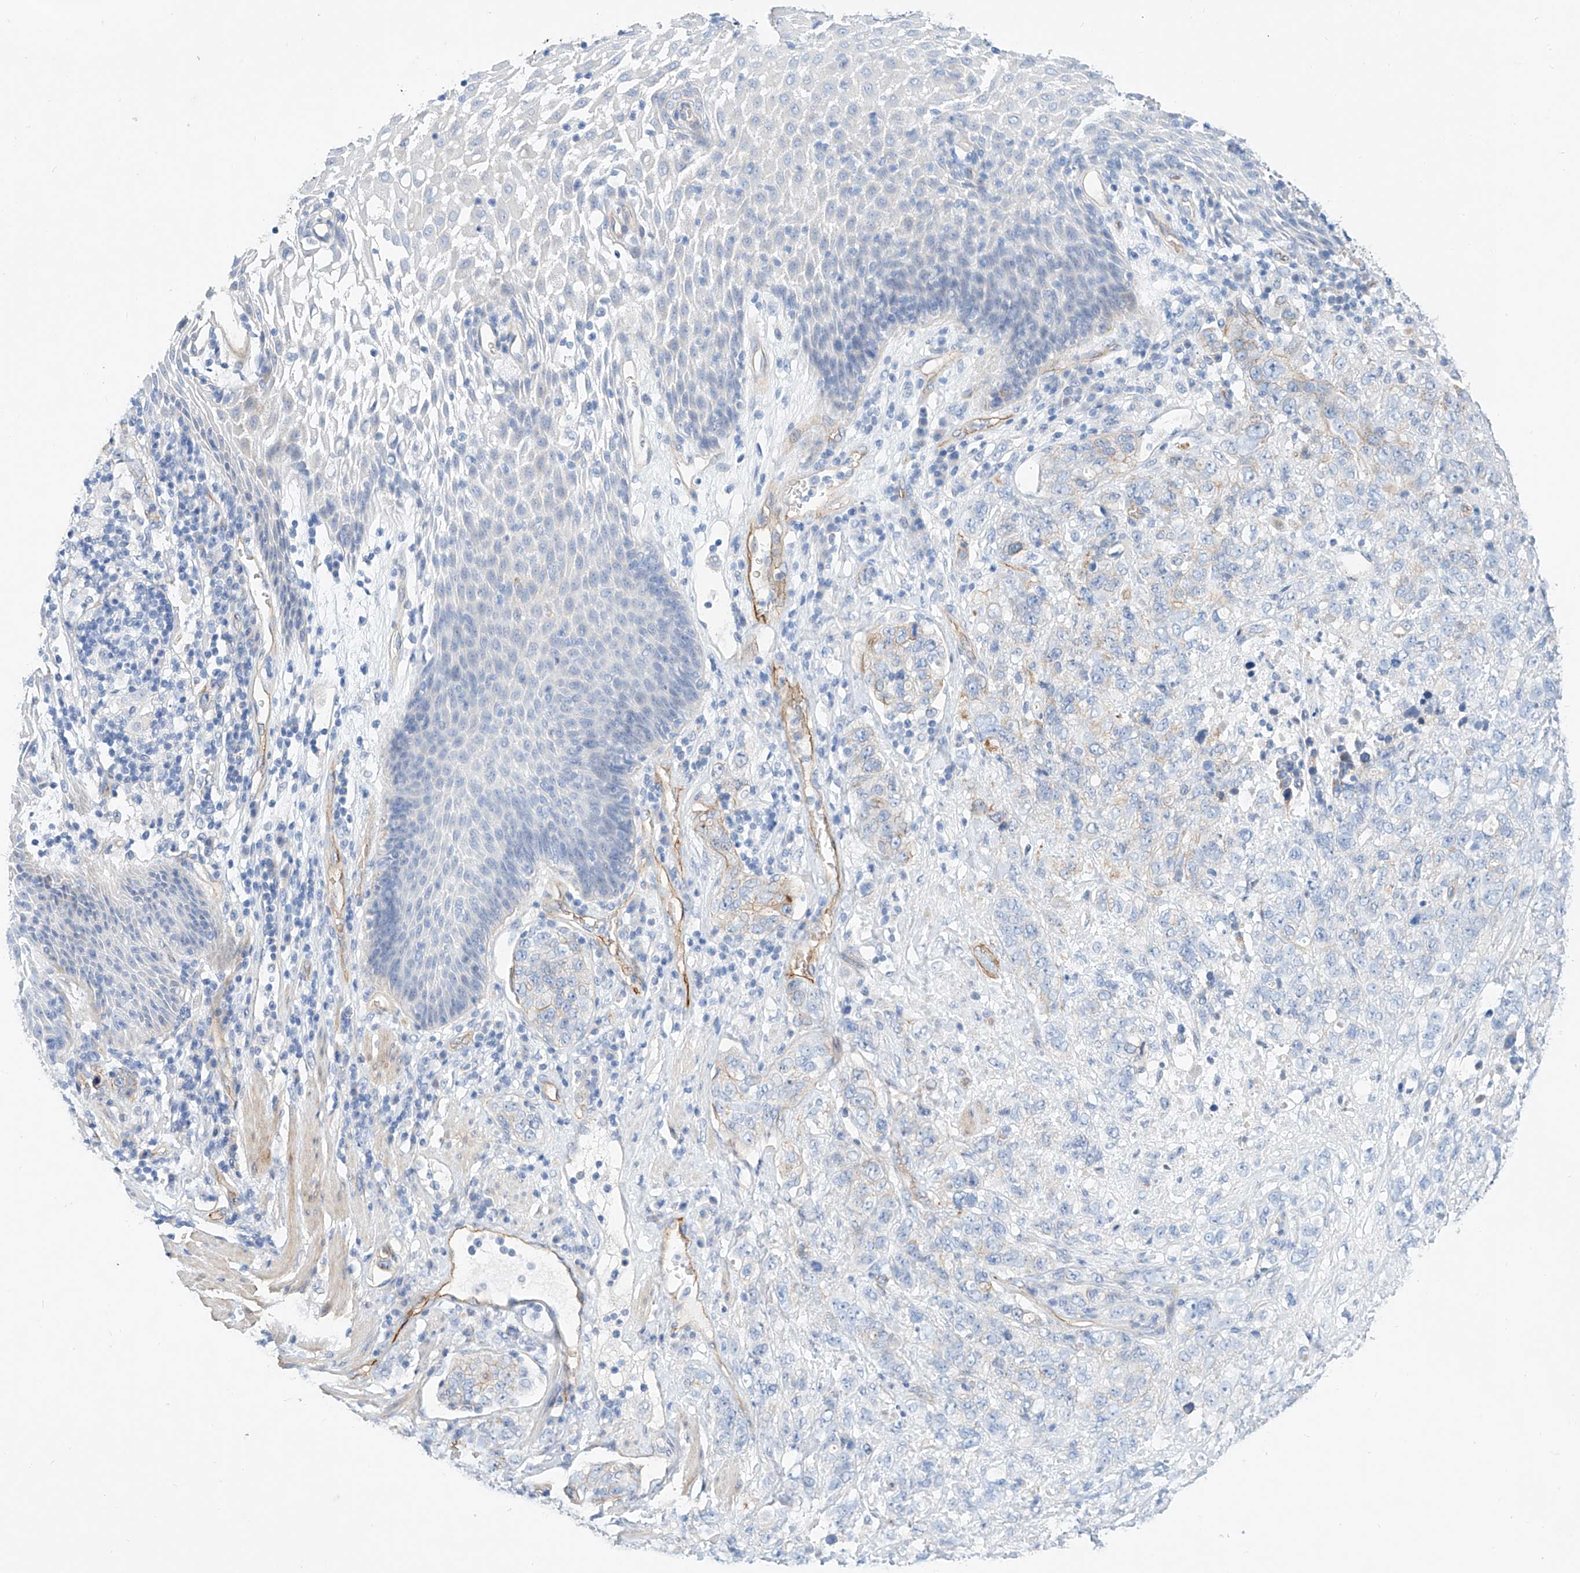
{"staining": {"intensity": "negative", "quantity": "none", "location": "none"}, "tissue": "stomach cancer", "cell_type": "Tumor cells", "image_type": "cancer", "snomed": [{"axis": "morphology", "description": "Adenocarcinoma, NOS"}, {"axis": "topography", "description": "Stomach"}], "caption": "A high-resolution histopathology image shows immunohistochemistry (IHC) staining of adenocarcinoma (stomach), which displays no significant staining in tumor cells.", "gene": "SBSPON", "patient": {"sex": "male", "age": 48}}